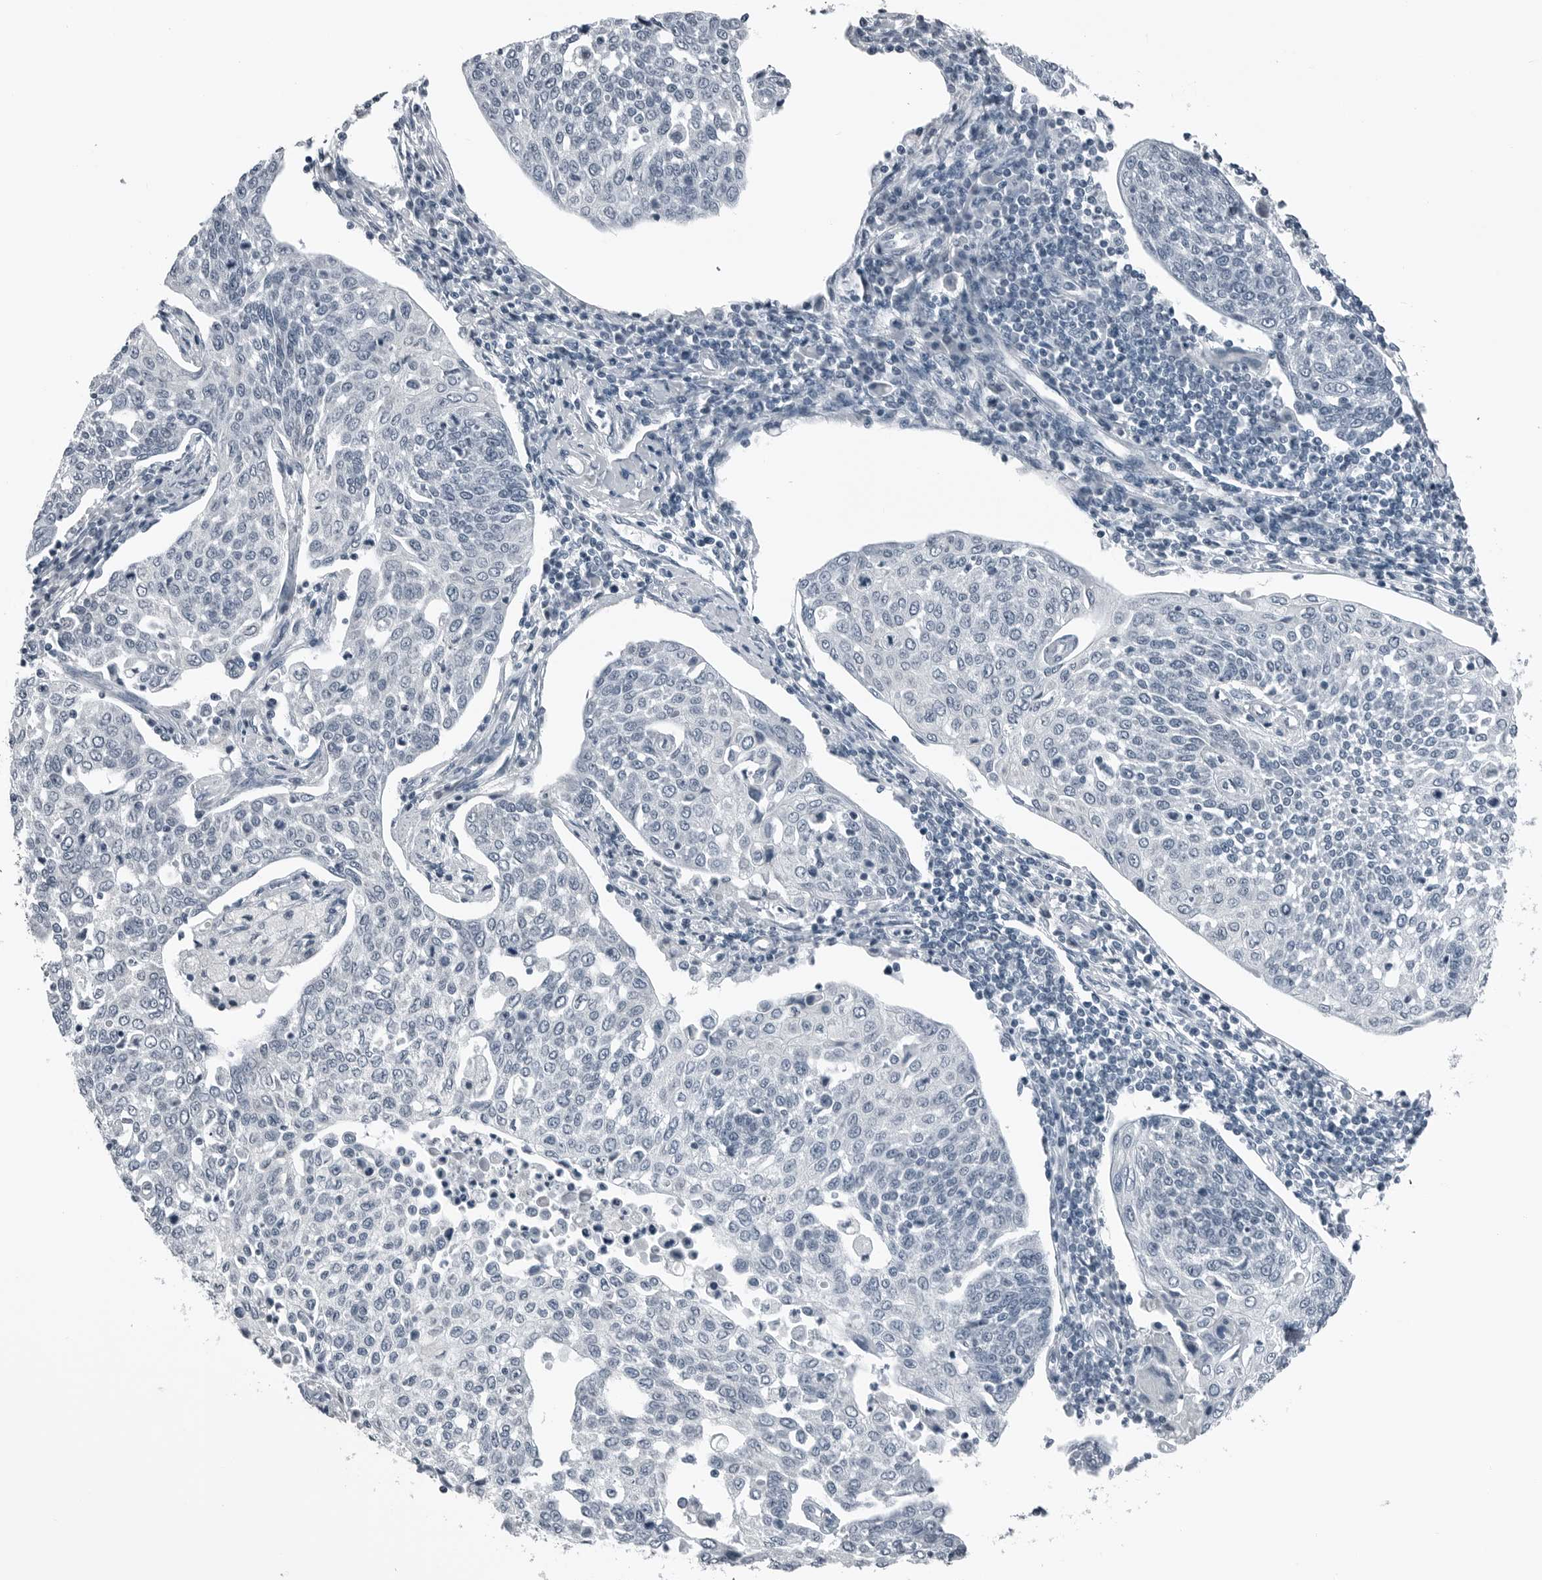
{"staining": {"intensity": "negative", "quantity": "none", "location": "none"}, "tissue": "cervical cancer", "cell_type": "Tumor cells", "image_type": "cancer", "snomed": [{"axis": "morphology", "description": "Squamous cell carcinoma, NOS"}, {"axis": "topography", "description": "Cervix"}], "caption": "The immunohistochemistry (IHC) histopathology image has no significant positivity in tumor cells of cervical squamous cell carcinoma tissue. Nuclei are stained in blue.", "gene": "SPINK1", "patient": {"sex": "female", "age": 34}}